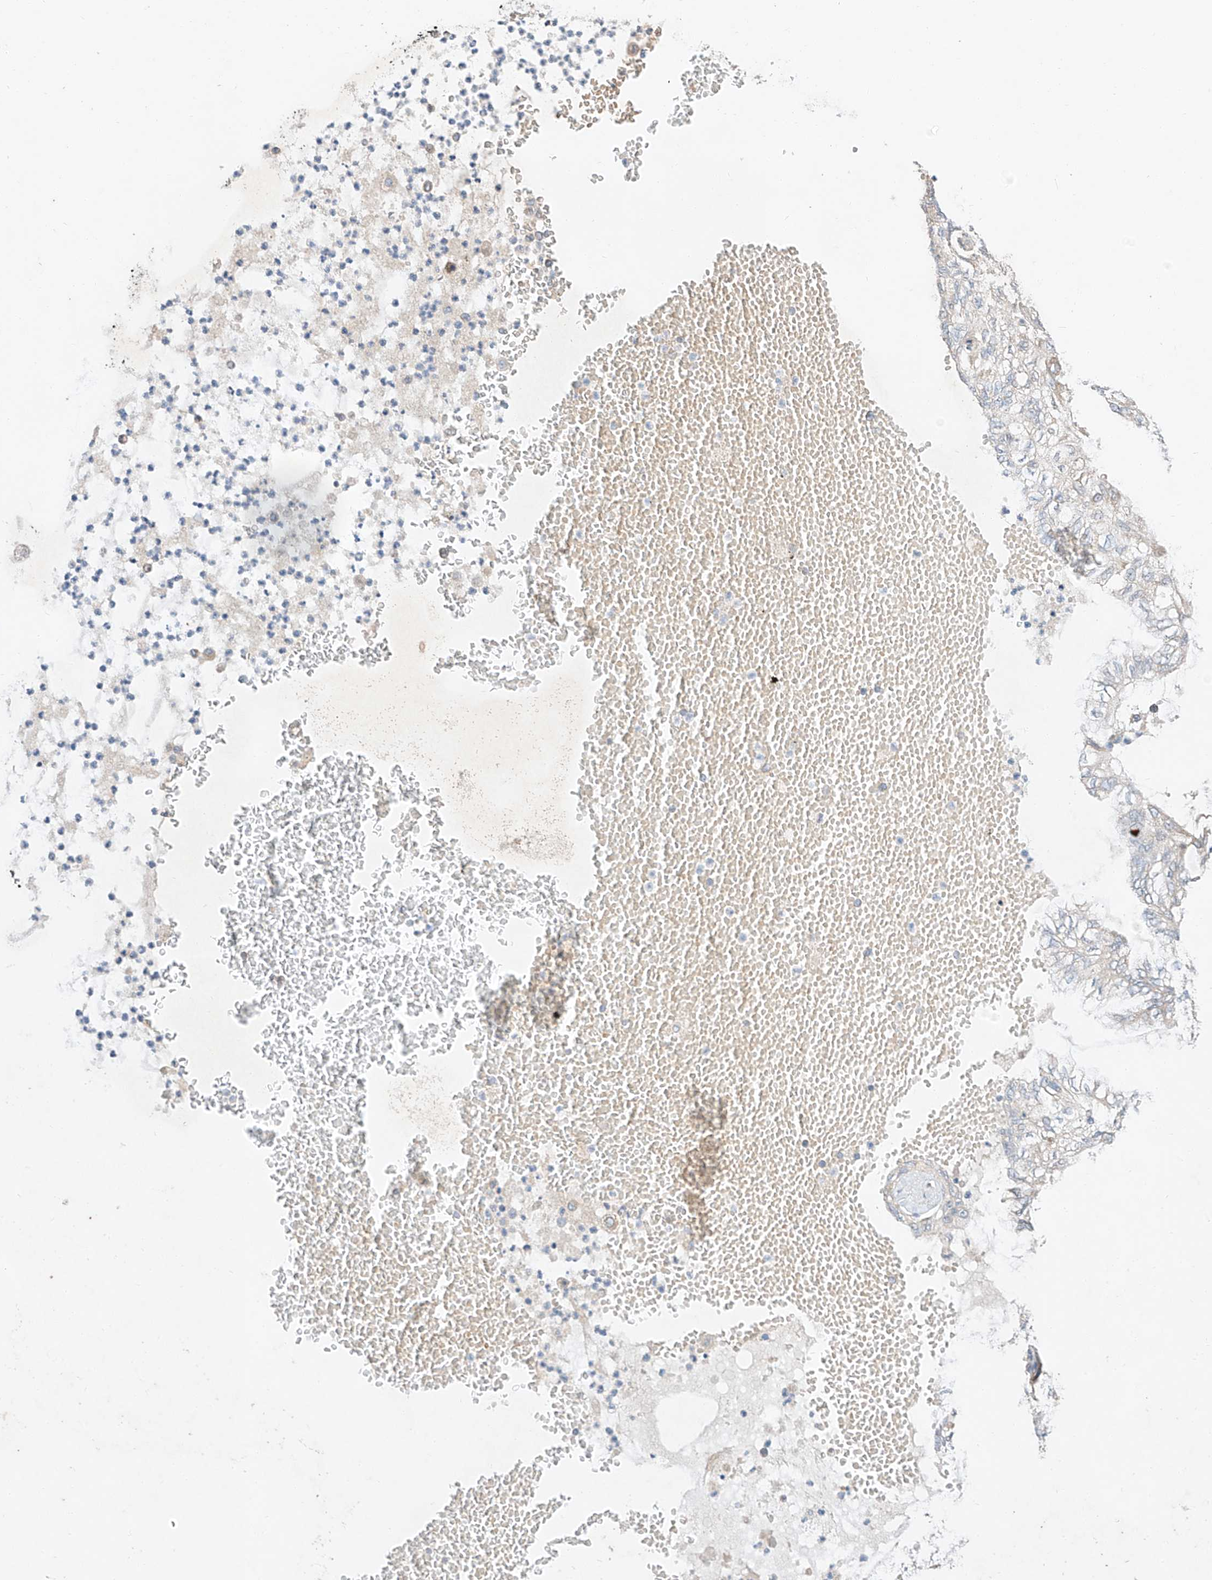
{"staining": {"intensity": "negative", "quantity": "none", "location": "none"}, "tissue": "lung cancer", "cell_type": "Tumor cells", "image_type": "cancer", "snomed": [{"axis": "morphology", "description": "Adenocarcinoma, NOS"}, {"axis": "topography", "description": "Lung"}], "caption": "This histopathology image is of lung cancer stained with IHC to label a protein in brown with the nuclei are counter-stained blue. There is no expression in tumor cells.", "gene": "C6orf118", "patient": {"sex": "female", "age": 70}}